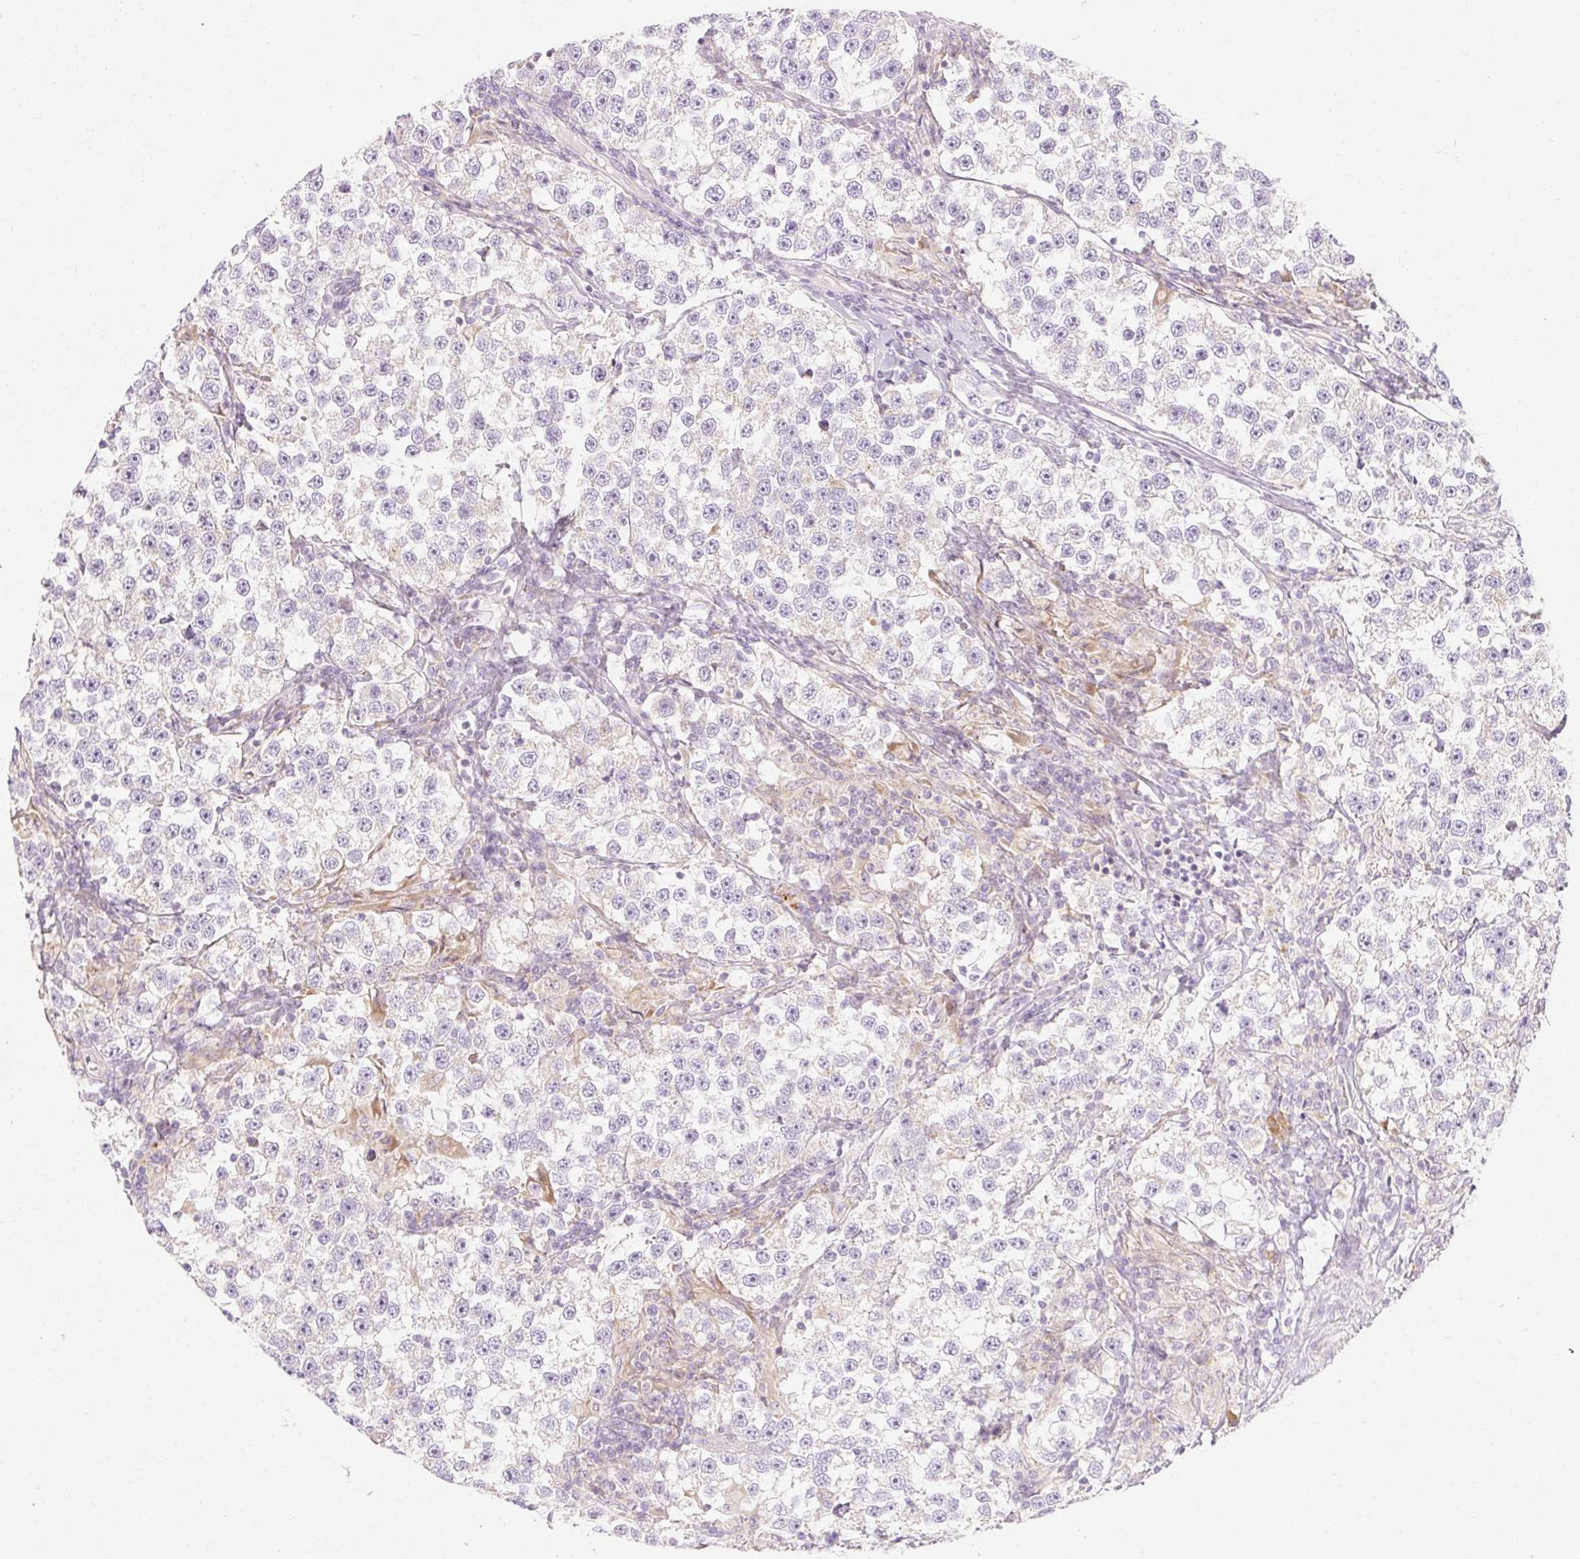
{"staining": {"intensity": "negative", "quantity": "none", "location": "none"}, "tissue": "testis cancer", "cell_type": "Tumor cells", "image_type": "cancer", "snomed": [{"axis": "morphology", "description": "Seminoma, NOS"}, {"axis": "topography", "description": "Testis"}], "caption": "Immunohistochemistry (IHC) histopathology image of human seminoma (testis) stained for a protein (brown), which demonstrates no positivity in tumor cells.", "gene": "MYO1D", "patient": {"sex": "male", "age": 46}}